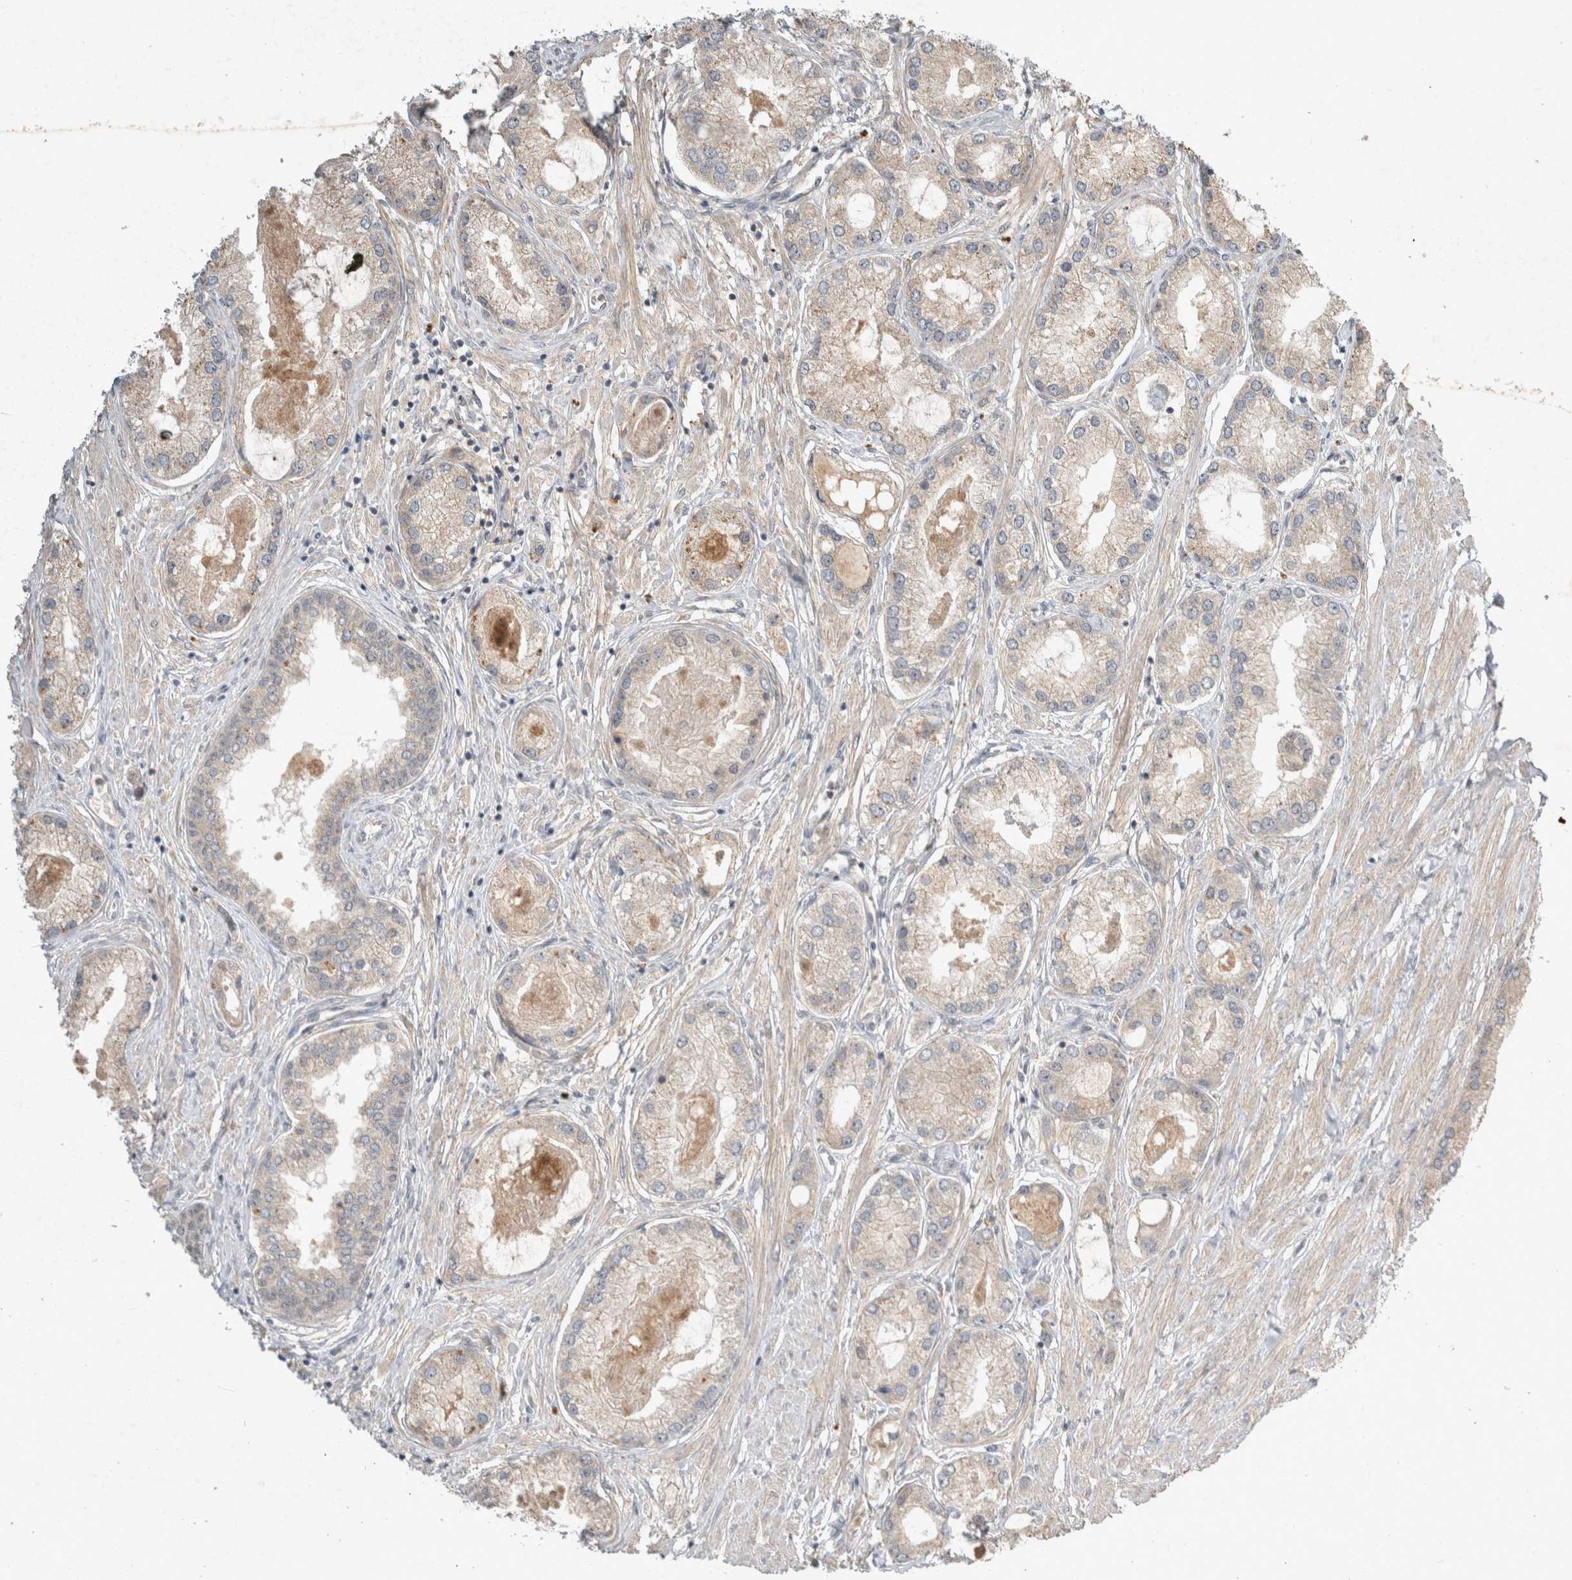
{"staining": {"intensity": "weak", "quantity": "25%-75%", "location": "cytoplasmic/membranous"}, "tissue": "prostate cancer", "cell_type": "Tumor cells", "image_type": "cancer", "snomed": [{"axis": "morphology", "description": "Adenocarcinoma, Low grade"}, {"axis": "topography", "description": "Prostate"}], "caption": "Approximately 25%-75% of tumor cells in human prostate cancer reveal weak cytoplasmic/membranous protein staining as visualized by brown immunohistochemical staining.", "gene": "LOXL2", "patient": {"sex": "male", "age": 62}}